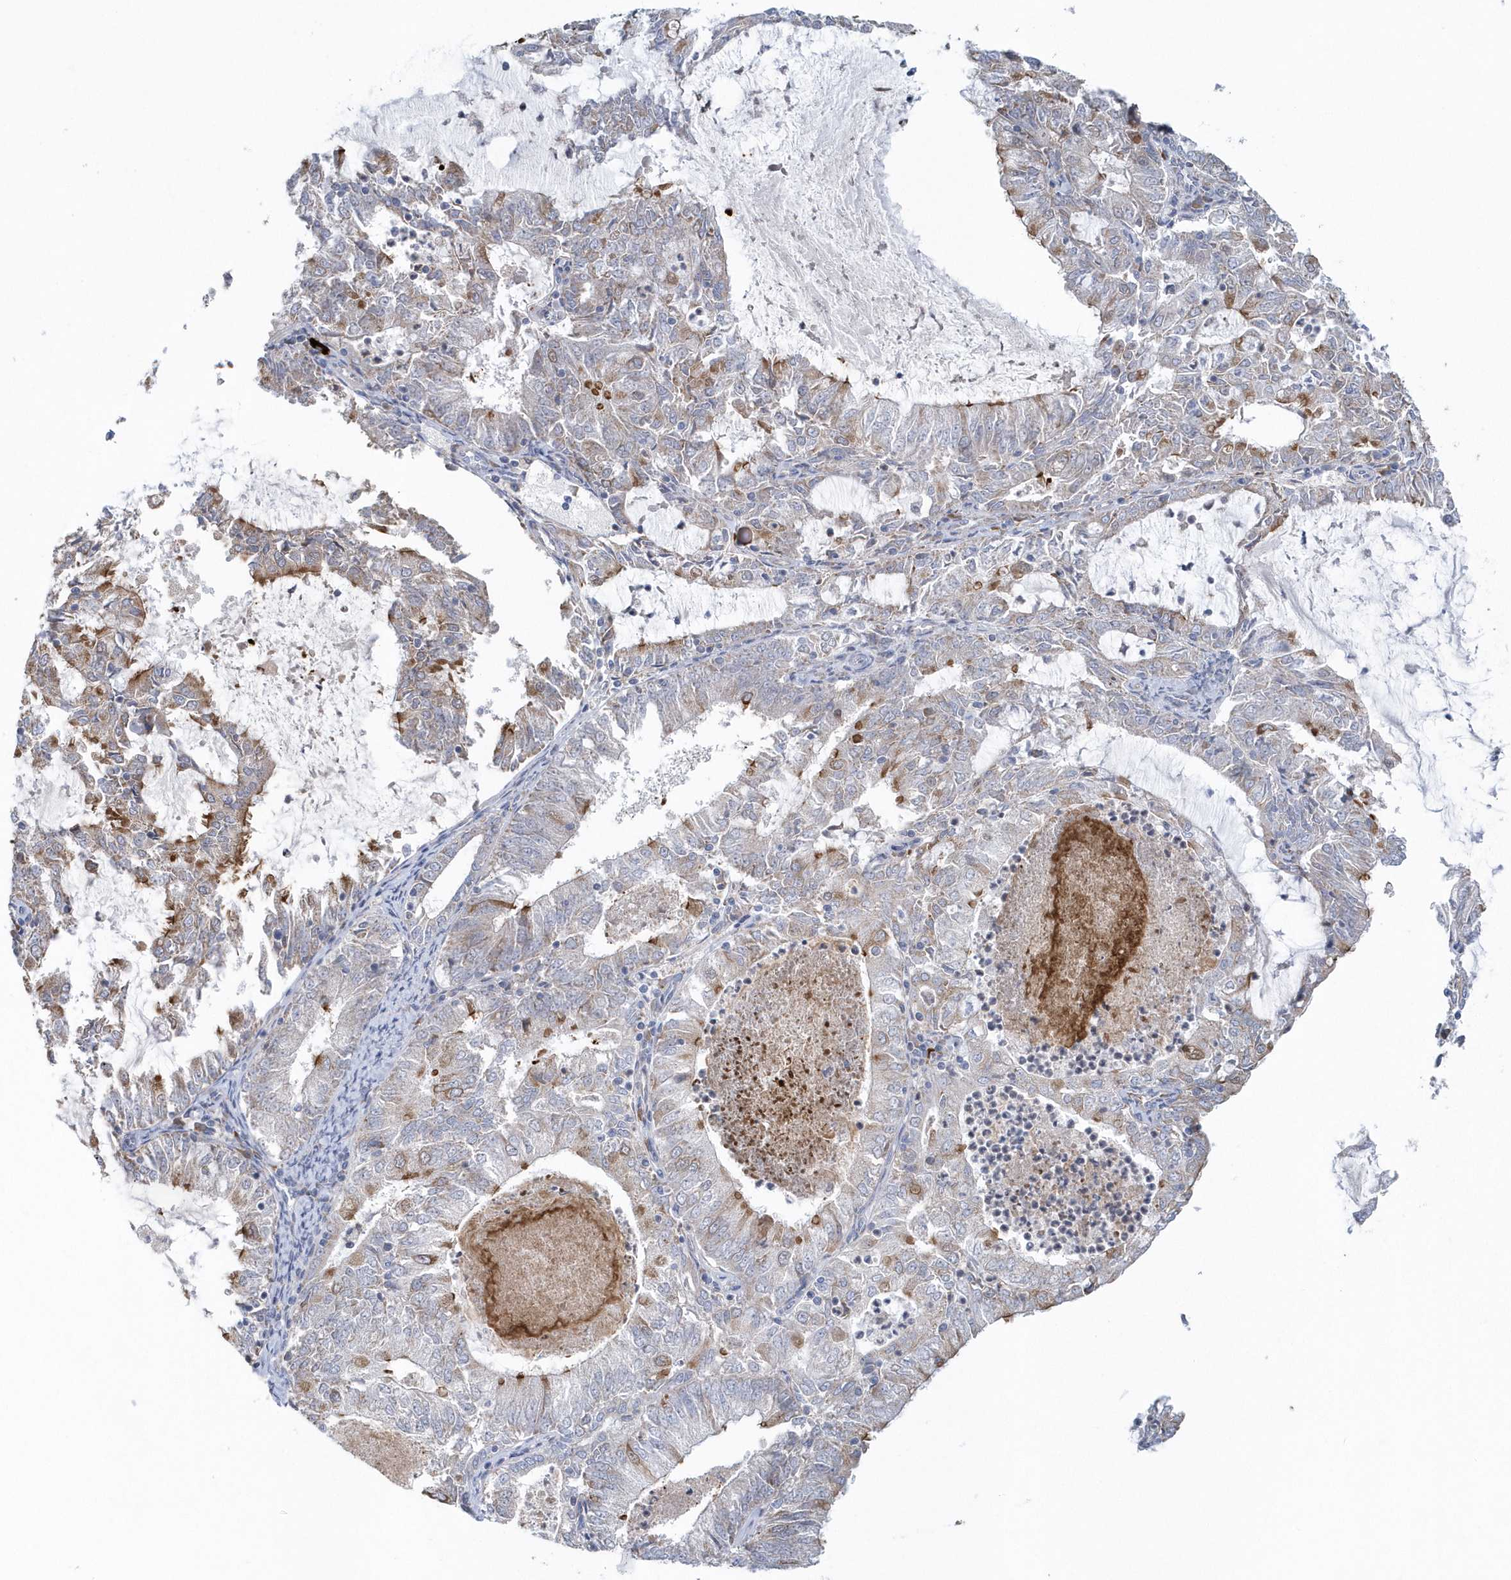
{"staining": {"intensity": "moderate", "quantity": "<25%", "location": "cytoplasmic/membranous"}, "tissue": "endometrial cancer", "cell_type": "Tumor cells", "image_type": "cancer", "snomed": [{"axis": "morphology", "description": "Adenocarcinoma, NOS"}, {"axis": "topography", "description": "Endometrium"}], "caption": "High-magnification brightfield microscopy of endometrial cancer stained with DAB (3,3'-diaminobenzidine) (brown) and counterstained with hematoxylin (blue). tumor cells exhibit moderate cytoplasmic/membranous positivity is present in about<25% of cells.", "gene": "SPATA18", "patient": {"sex": "female", "age": 57}}